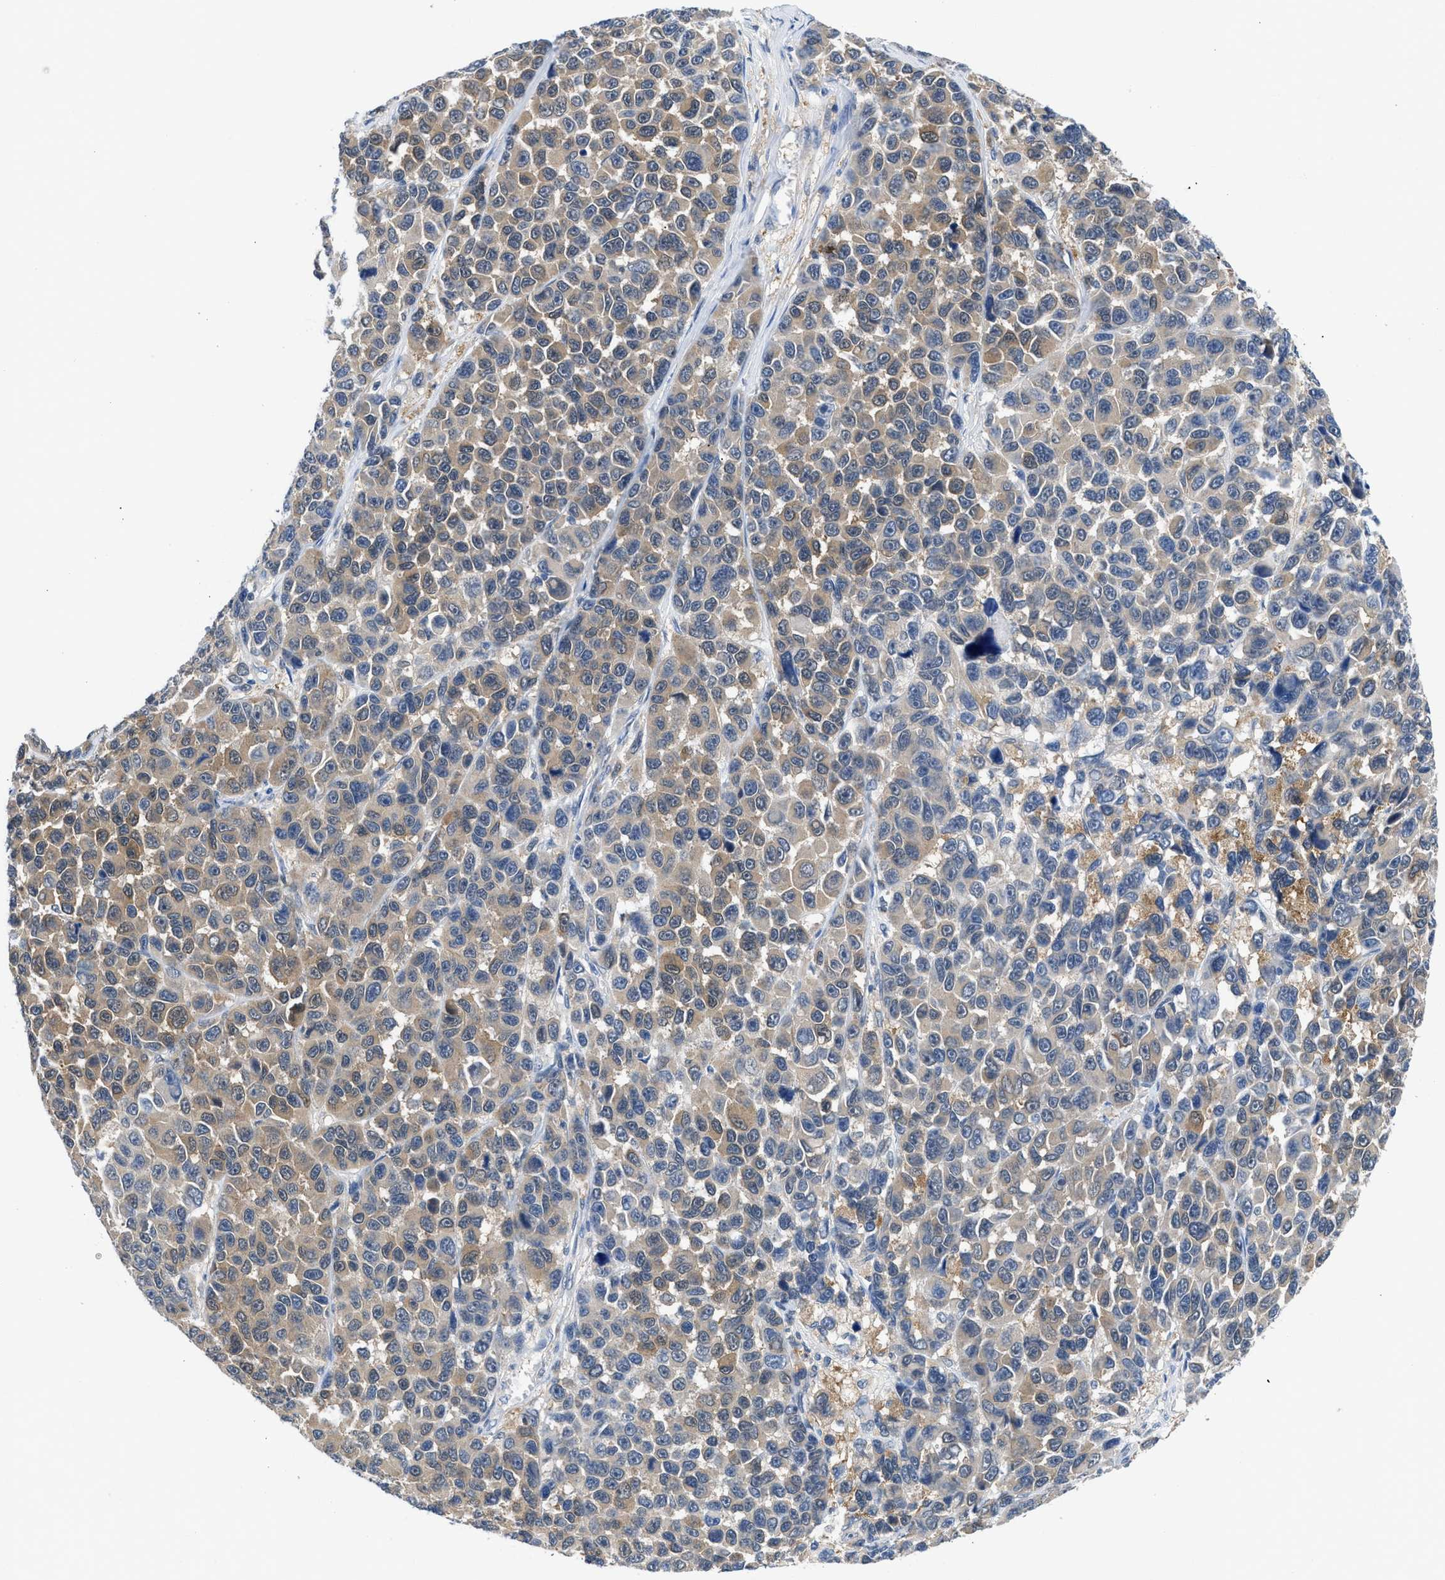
{"staining": {"intensity": "weak", "quantity": "25%-75%", "location": "cytoplasmic/membranous"}, "tissue": "melanoma", "cell_type": "Tumor cells", "image_type": "cancer", "snomed": [{"axis": "morphology", "description": "Malignant melanoma, NOS"}, {"axis": "topography", "description": "Skin"}], "caption": "Weak cytoplasmic/membranous protein expression is seen in approximately 25%-75% of tumor cells in malignant melanoma.", "gene": "CBR1", "patient": {"sex": "male", "age": 53}}